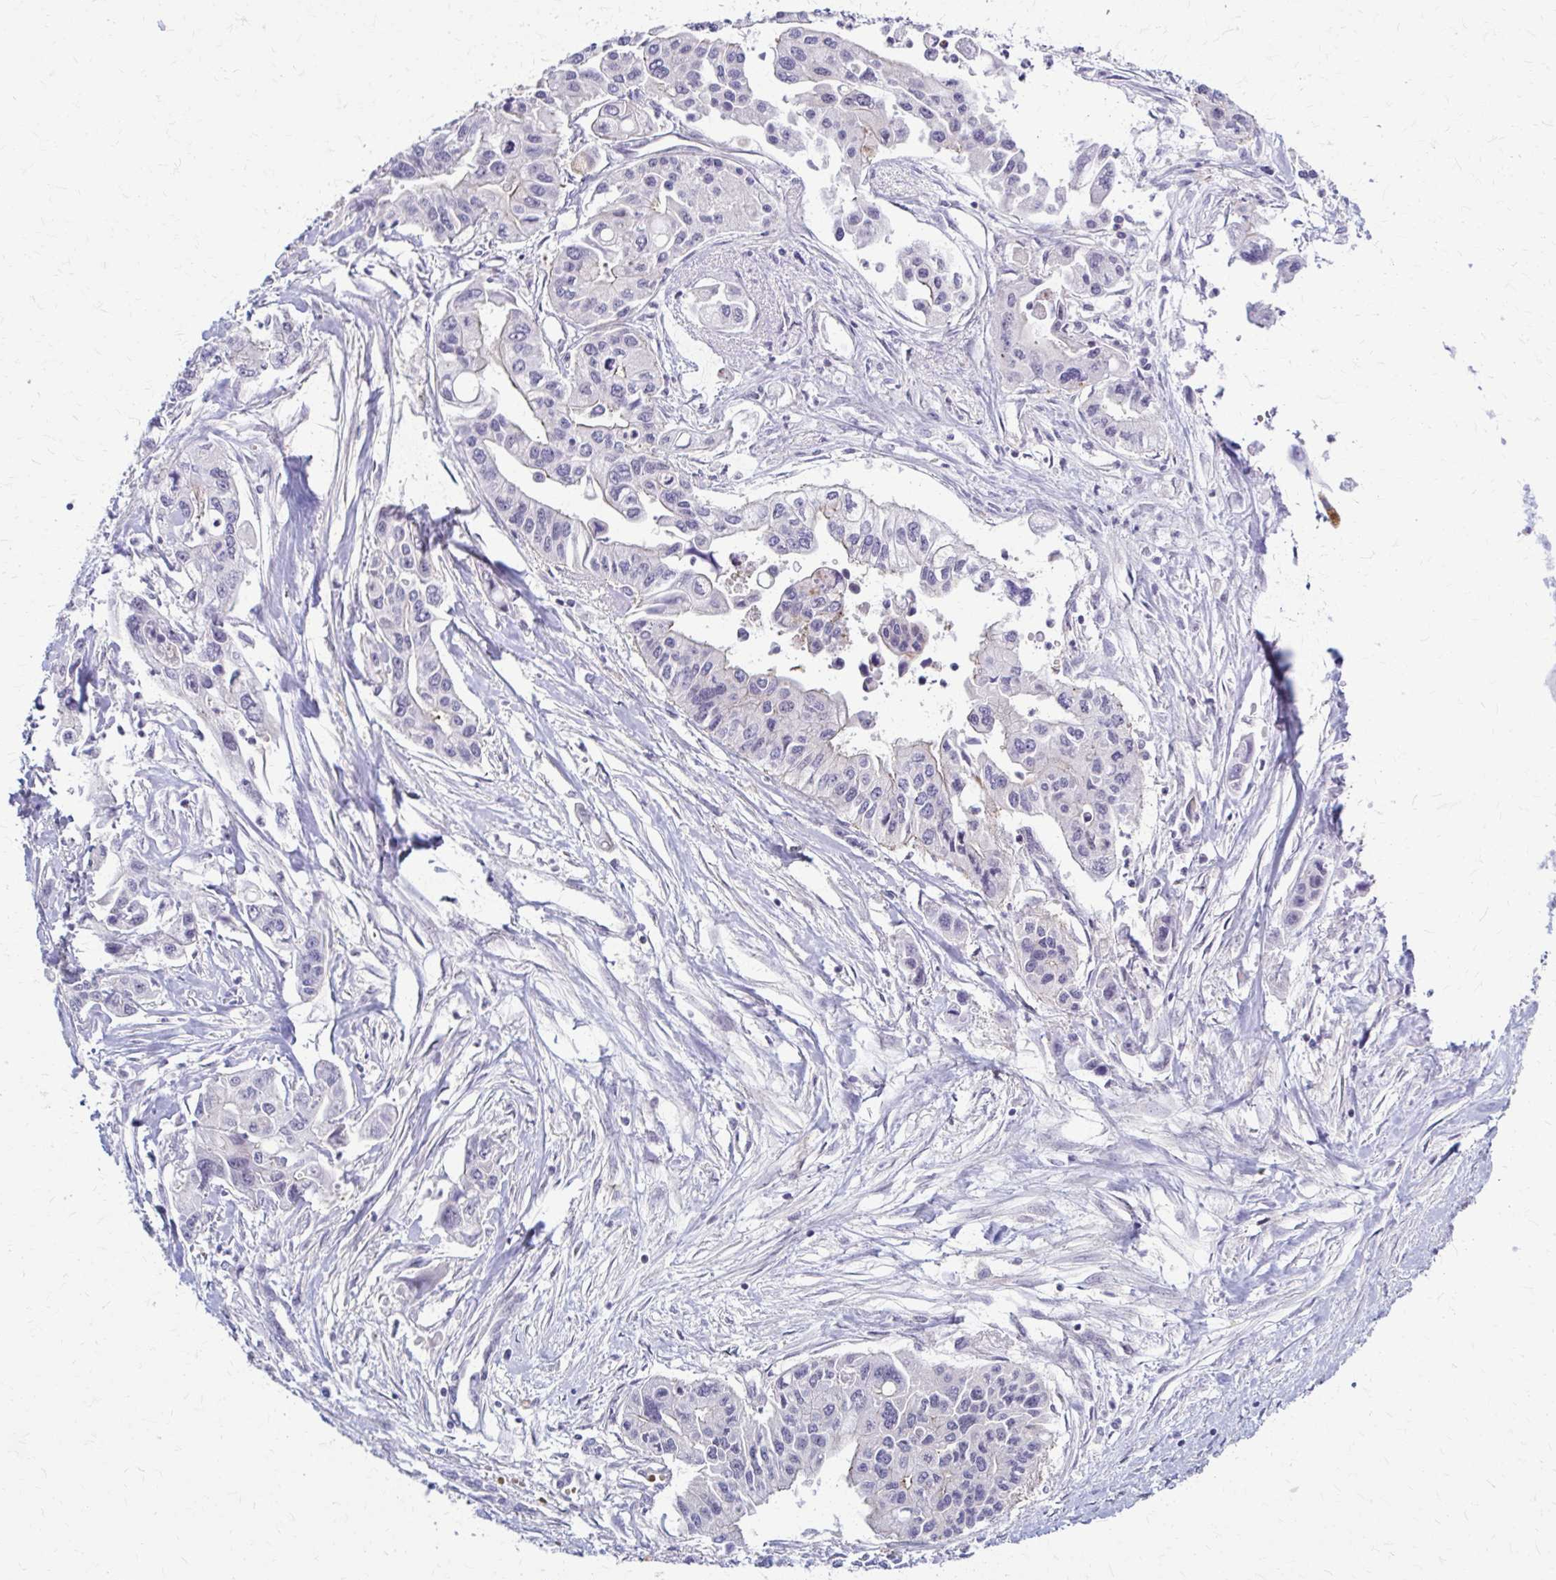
{"staining": {"intensity": "negative", "quantity": "none", "location": "none"}, "tissue": "pancreatic cancer", "cell_type": "Tumor cells", "image_type": "cancer", "snomed": [{"axis": "morphology", "description": "Adenocarcinoma, NOS"}, {"axis": "topography", "description": "Pancreas"}], "caption": "Immunohistochemical staining of human adenocarcinoma (pancreatic) exhibits no significant expression in tumor cells.", "gene": "RHOBTB2", "patient": {"sex": "male", "age": 62}}